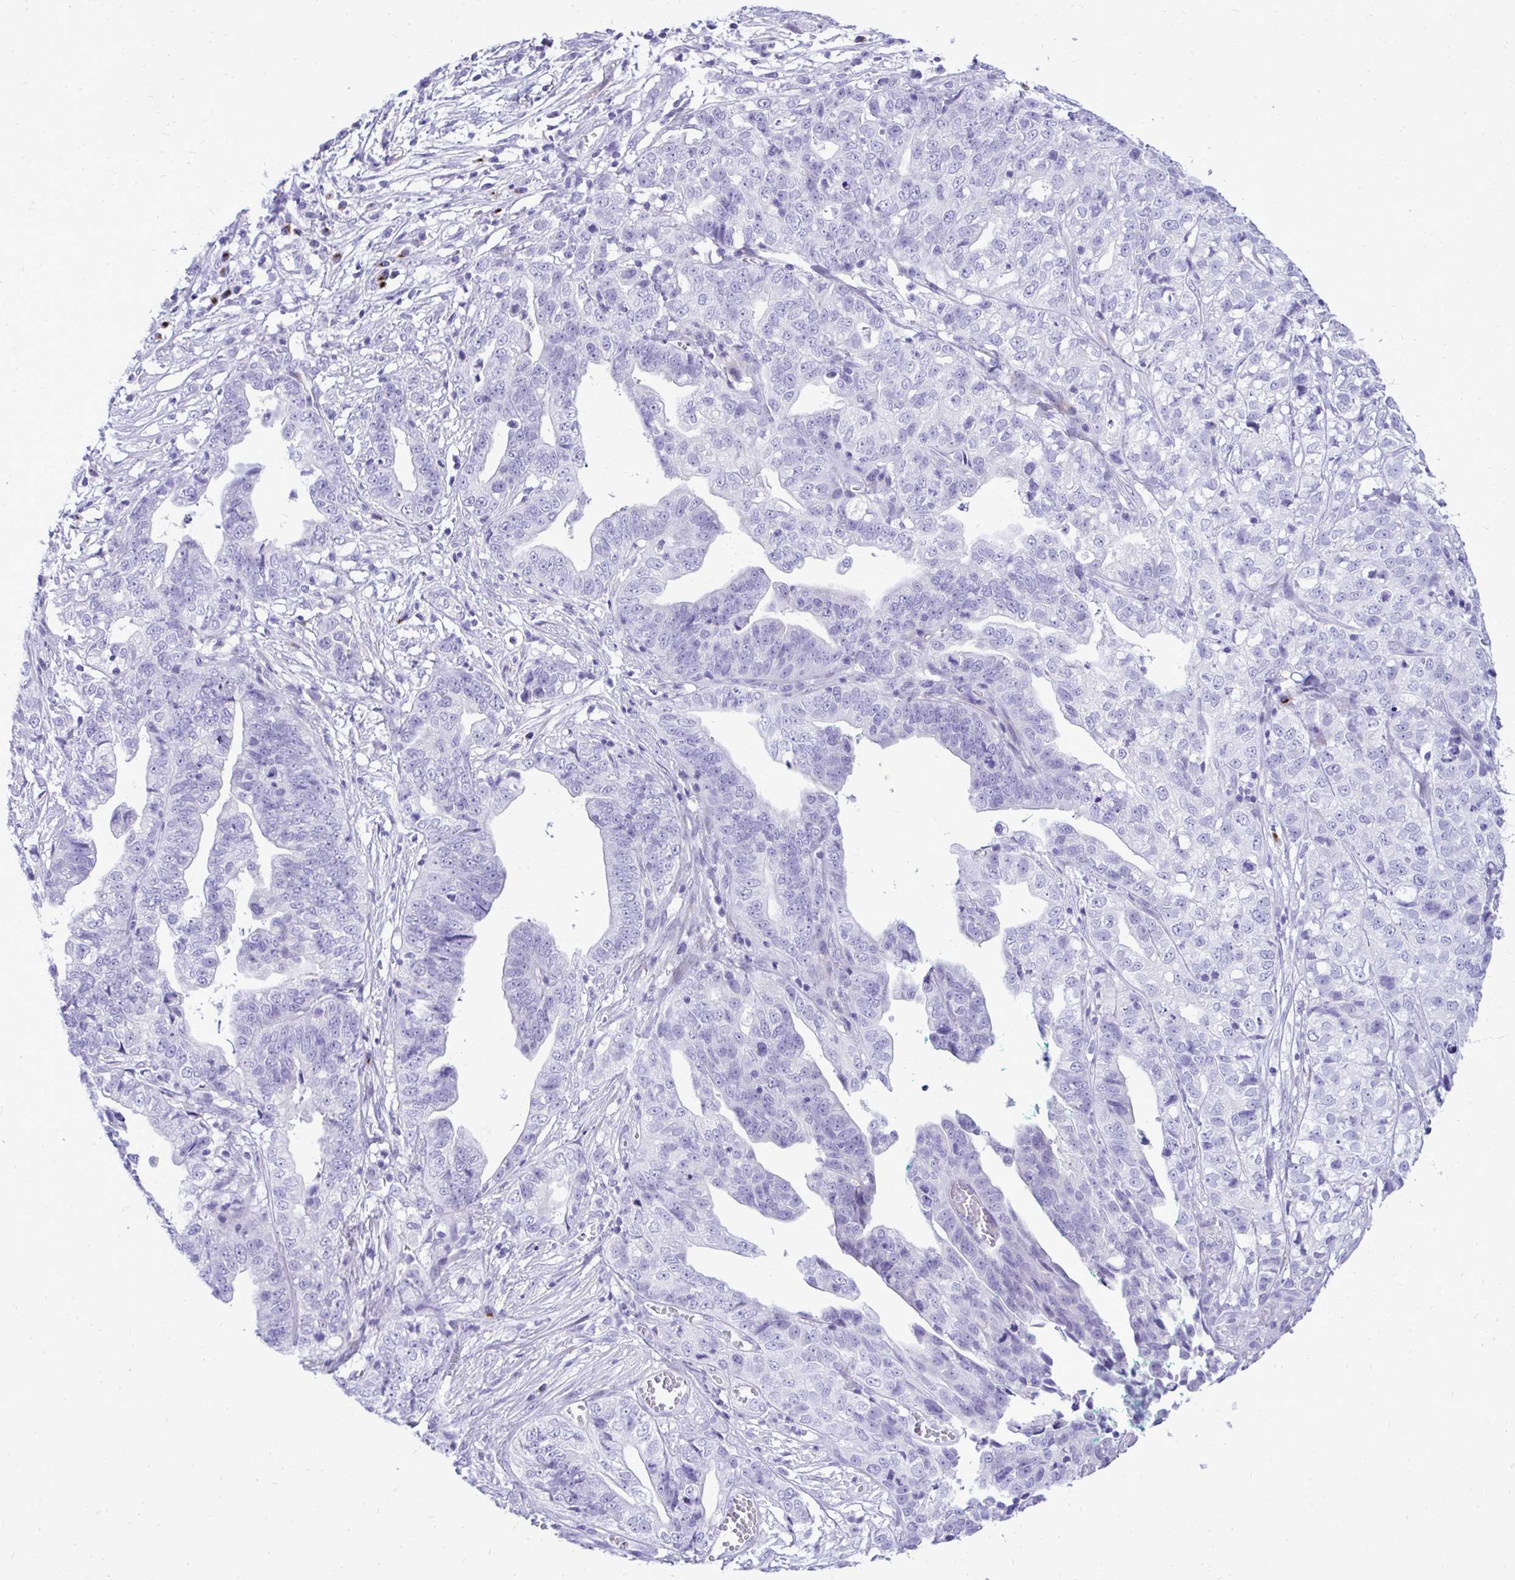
{"staining": {"intensity": "negative", "quantity": "none", "location": "none"}, "tissue": "stomach cancer", "cell_type": "Tumor cells", "image_type": "cancer", "snomed": [{"axis": "morphology", "description": "Adenocarcinoma, NOS"}, {"axis": "topography", "description": "Stomach, upper"}], "caption": "Micrograph shows no significant protein positivity in tumor cells of stomach cancer.", "gene": "ANKDD1B", "patient": {"sex": "female", "age": 67}}